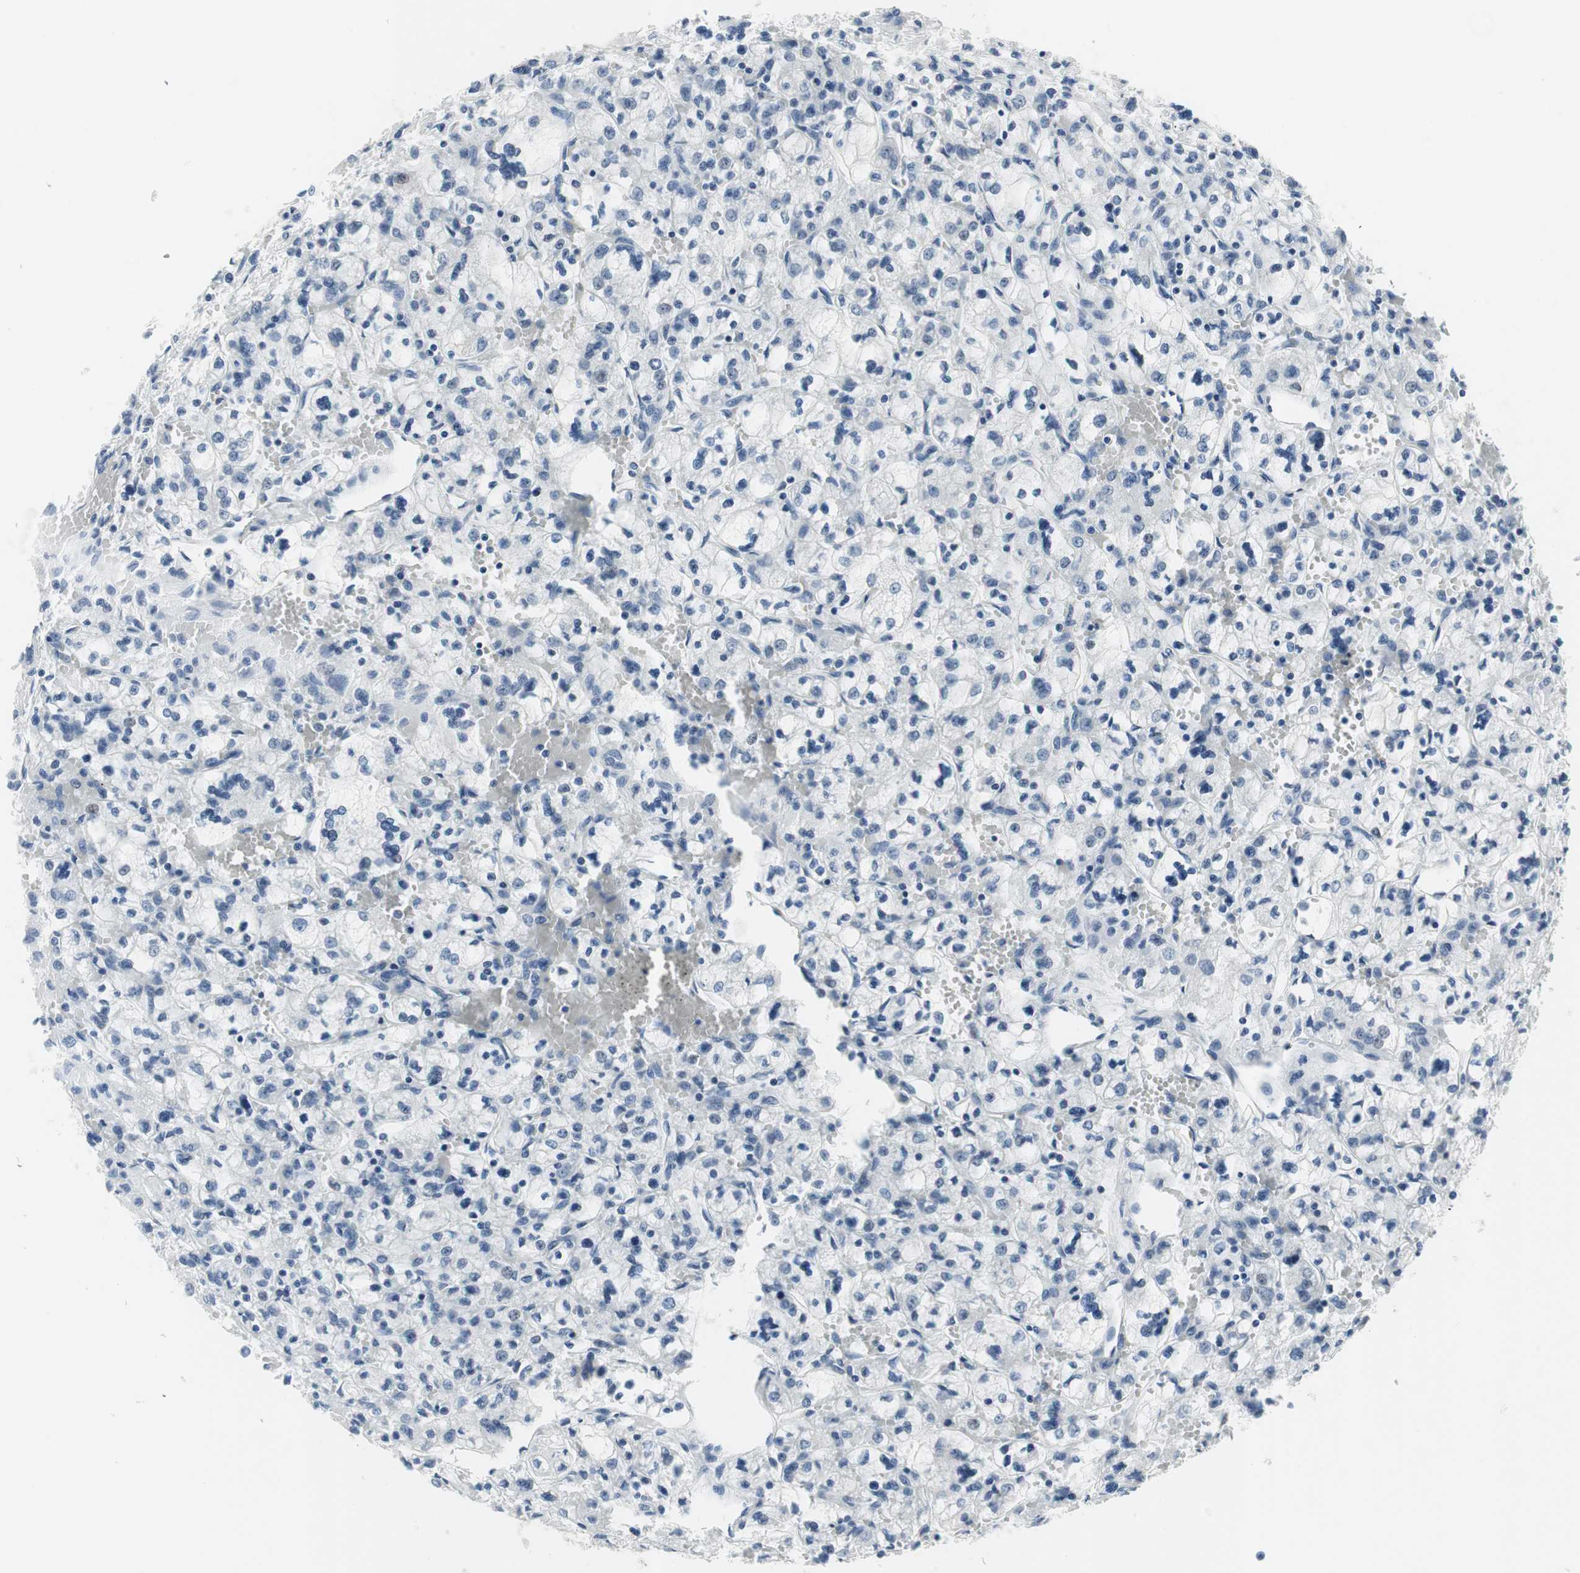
{"staining": {"intensity": "negative", "quantity": "none", "location": "none"}, "tissue": "renal cancer", "cell_type": "Tumor cells", "image_type": "cancer", "snomed": [{"axis": "morphology", "description": "Adenocarcinoma, NOS"}, {"axis": "topography", "description": "Kidney"}], "caption": "Tumor cells are negative for protein expression in human adenocarcinoma (renal).", "gene": "RTF1", "patient": {"sex": "female", "age": 83}}